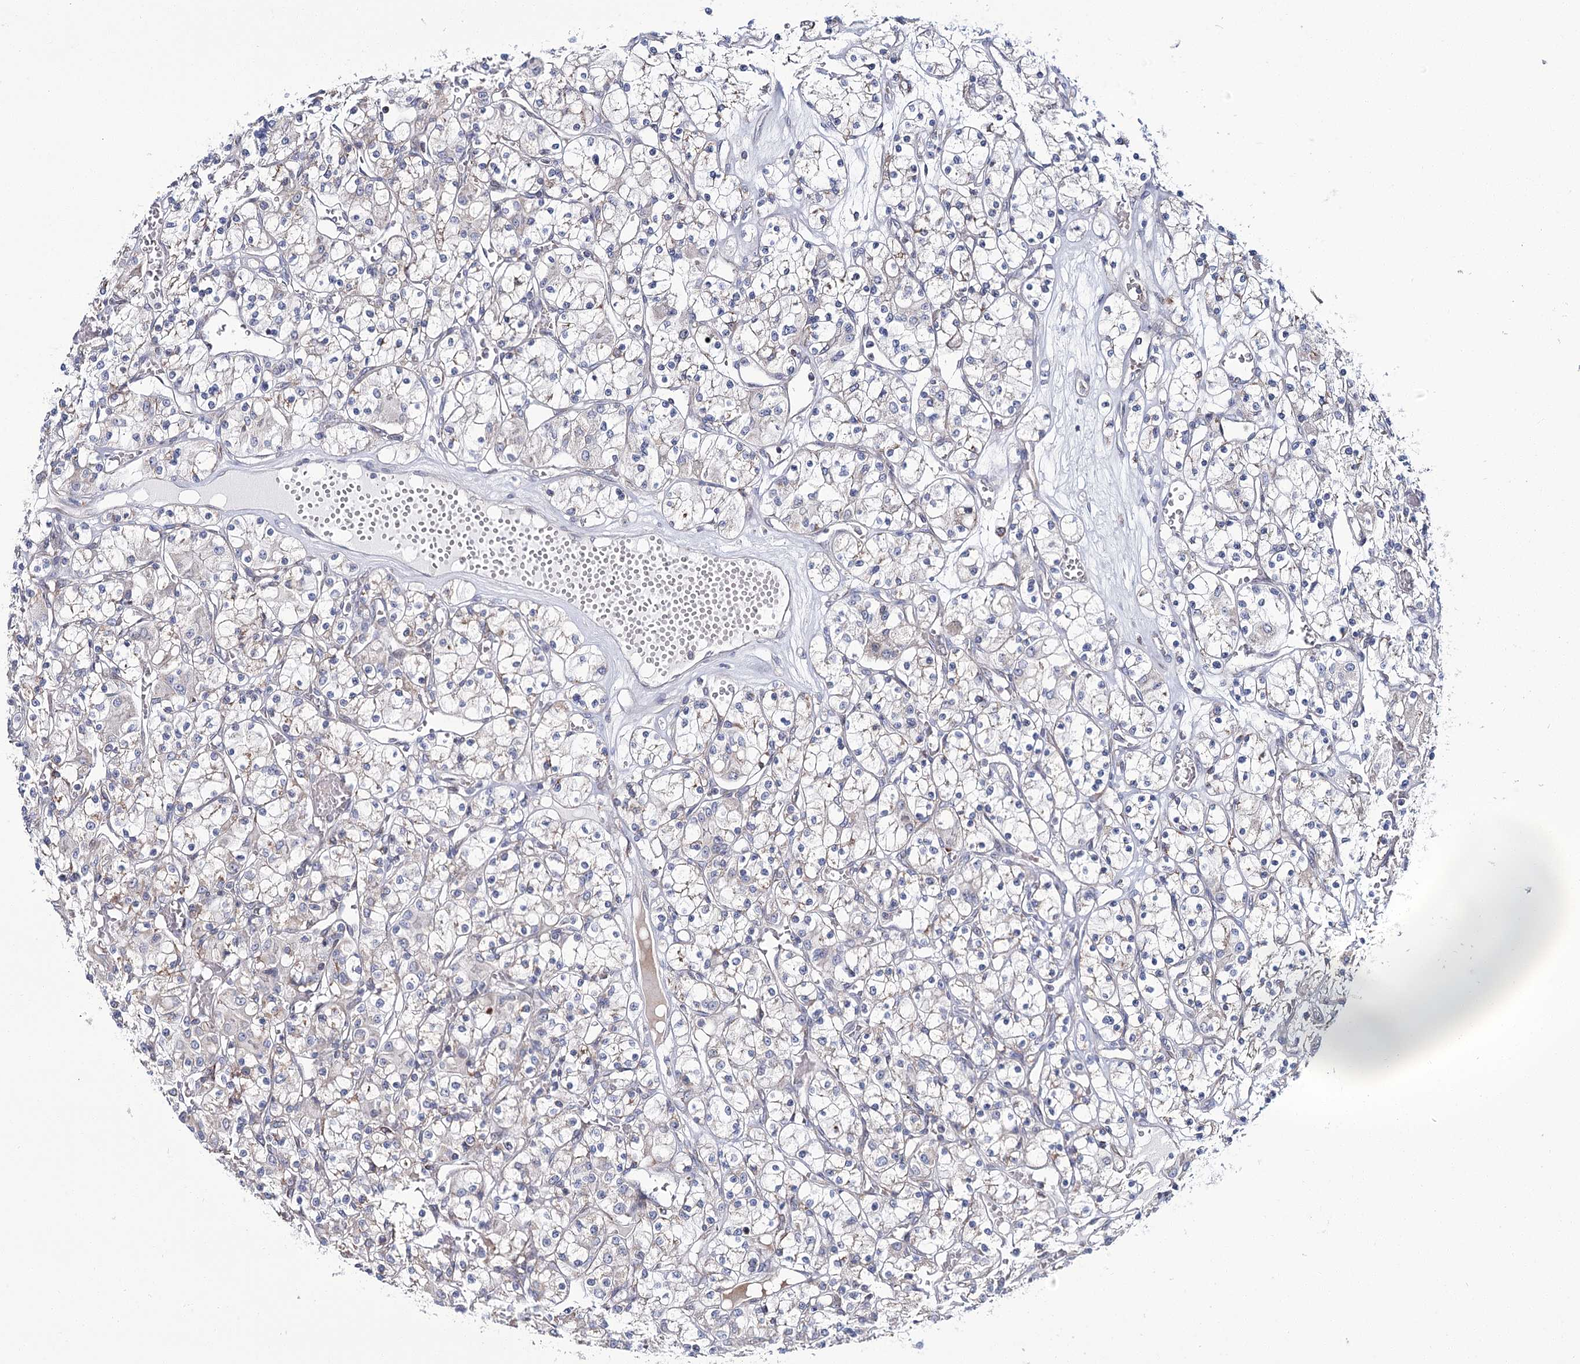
{"staining": {"intensity": "negative", "quantity": "none", "location": "none"}, "tissue": "renal cancer", "cell_type": "Tumor cells", "image_type": "cancer", "snomed": [{"axis": "morphology", "description": "Adenocarcinoma, NOS"}, {"axis": "topography", "description": "Kidney"}], "caption": "This micrograph is of adenocarcinoma (renal) stained with IHC to label a protein in brown with the nuclei are counter-stained blue. There is no expression in tumor cells.", "gene": "CPLANE1", "patient": {"sex": "female", "age": 59}}